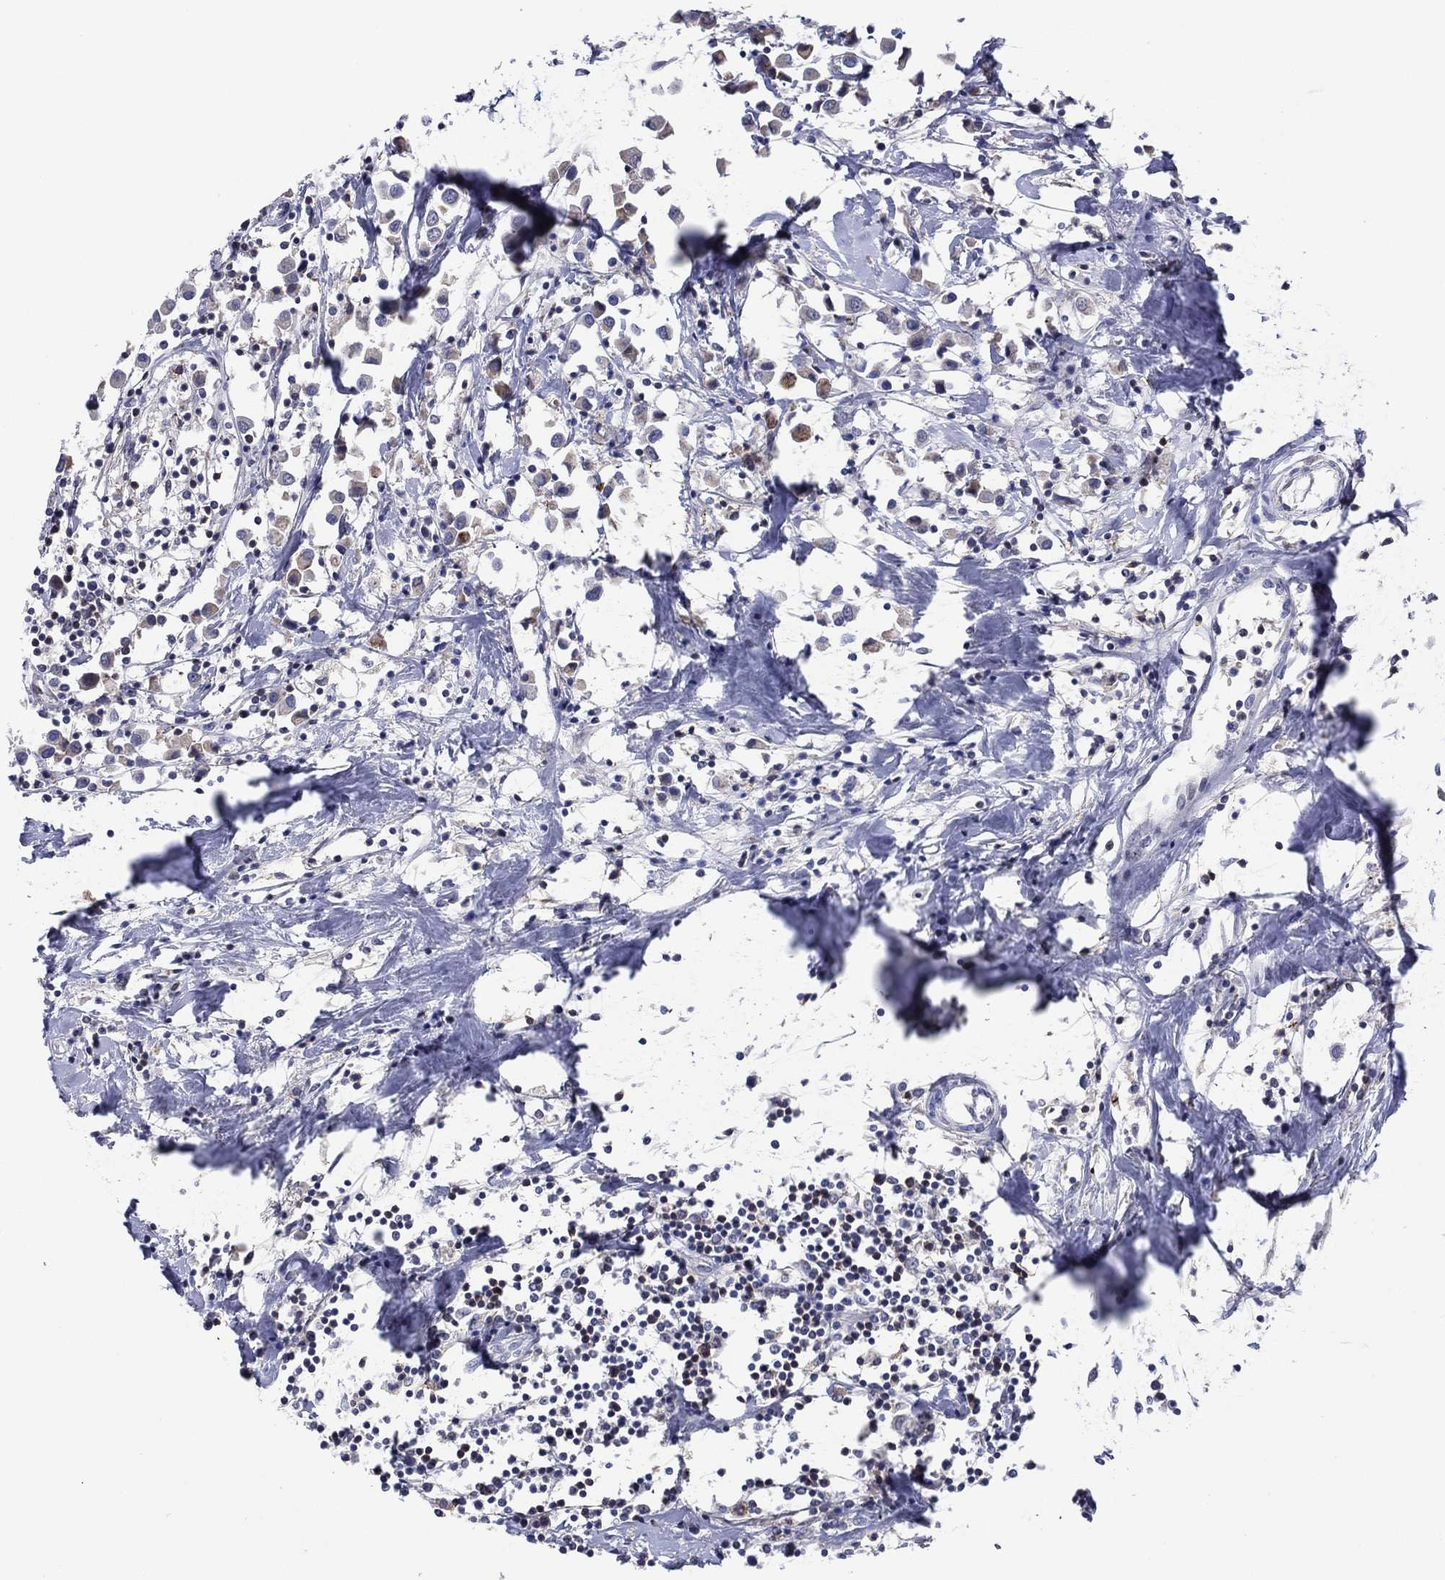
{"staining": {"intensity": "moderate", "quantity": "<25%", "location": "cytoplasmic/membranous"}, "tissue": "breast cancer", "cell_type": "Tumor cells", "image_type": "cancer", "snomed": [{"axis": "morphology", "description": "Duct carcinoma"}, {"axis": "topography", "description": "Breast"}], "caption": "Protein staining of breast invasive ductal carcinoma tissue demonstrates moderate cytoplasmic/membranous staining in about <25% of tumor cells. (DAB IHC, brown staining for protein, blue staining for nuclei).", "gene": "TRIM31", "patient": {"sex": "female", "age": 61}}